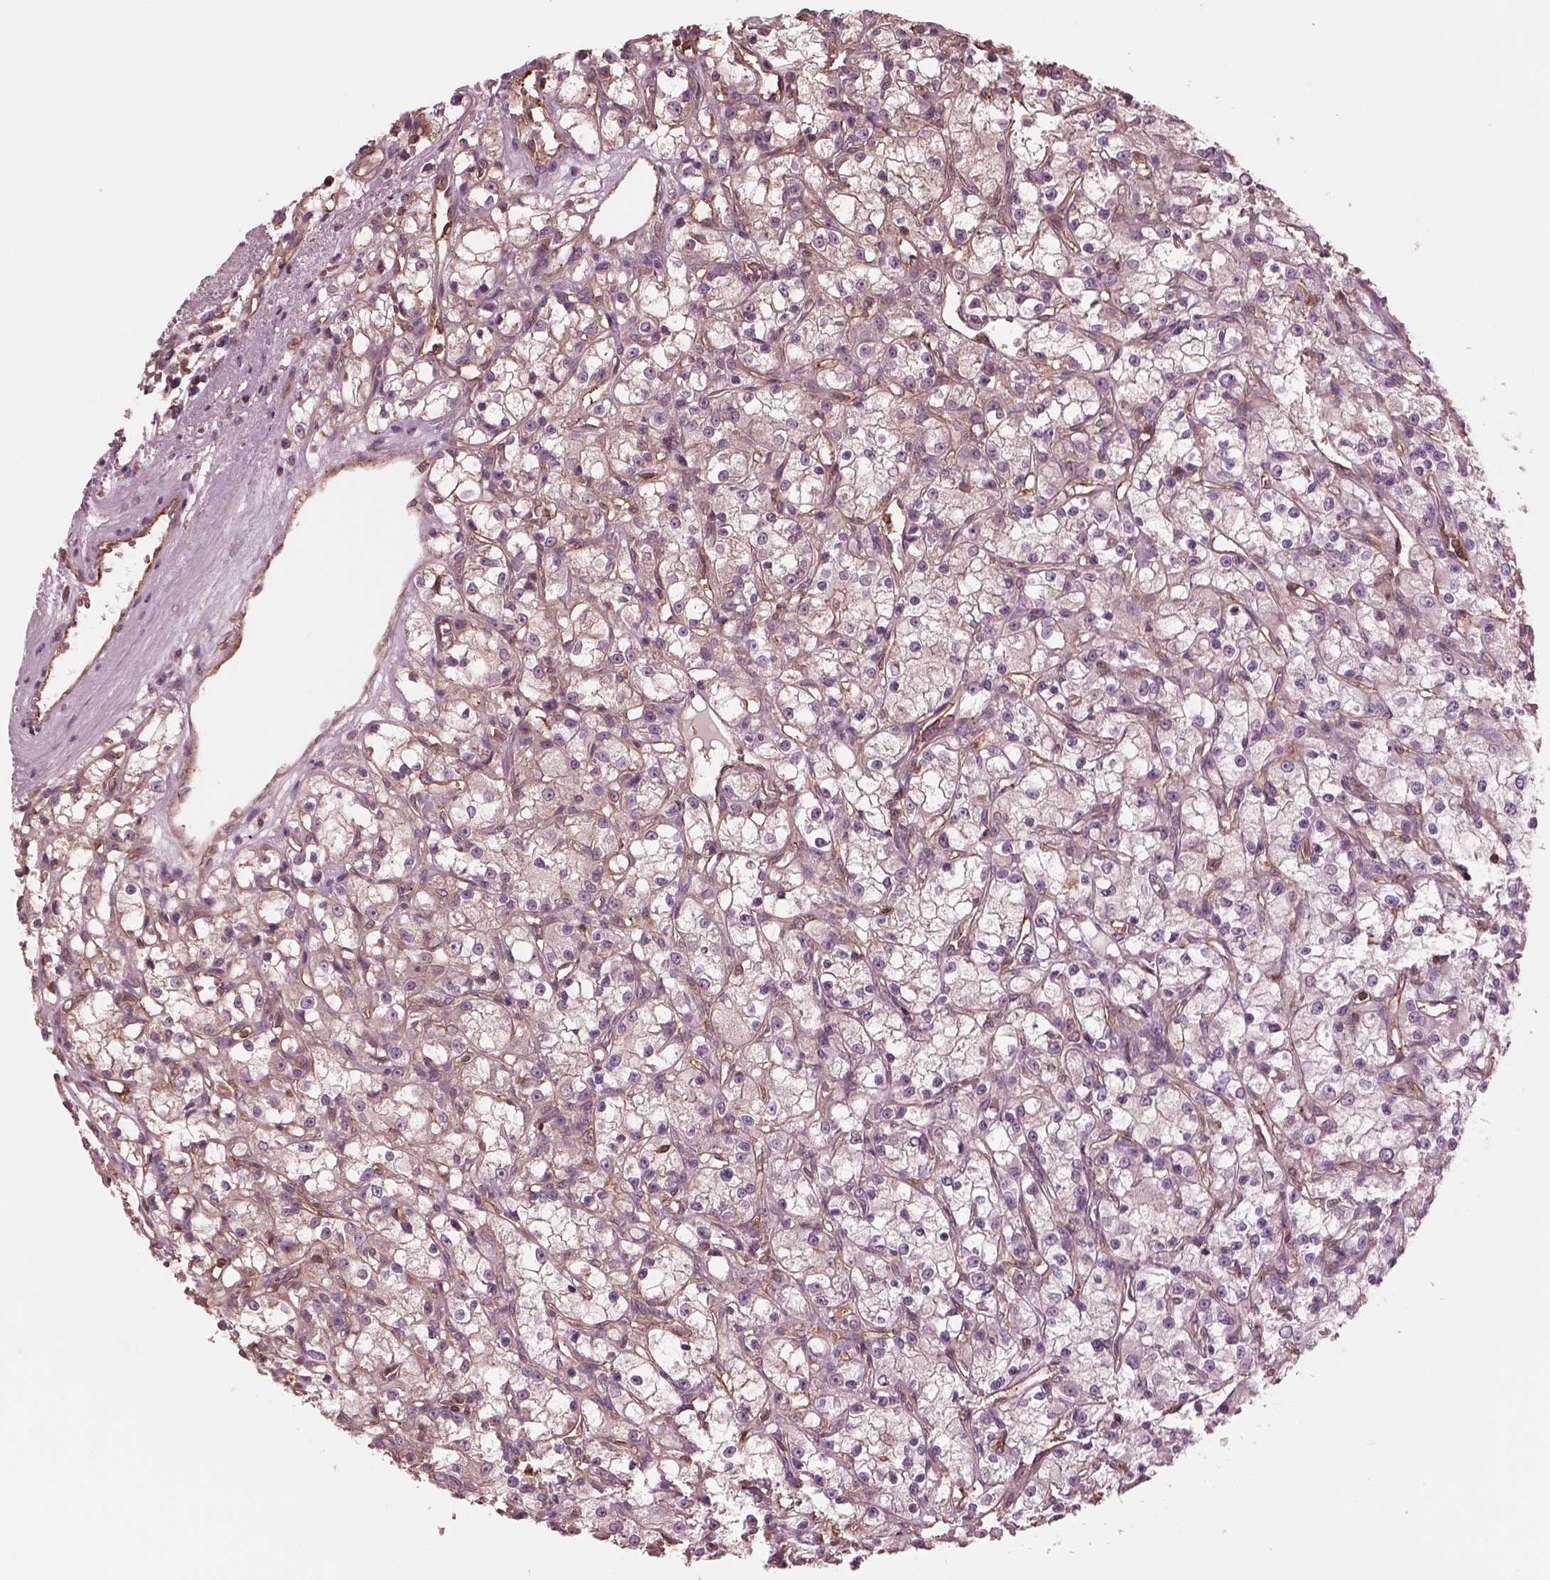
{"staining": {"intensity": "negative", "quantity": "none", "location": "none"}, "tissue": "renal cancer", "cell_type": "Tumor cells", "image_type": "cancer", "snomed": [{"axis": "morphology", "description": "Adenocarcinoma, NOS"}, {"axis": "topography", "description": "Kidney"}], "caption": "High power microscopy image of an immunohistochemistry photomicrograph of renal adenocarcinoma, revealing no significant expression in tumor cells. (Brightfield microscopy of DAB IHC at high magnification).", "gene": "STK33", "patient": {"sex": "female", "age": 59}}